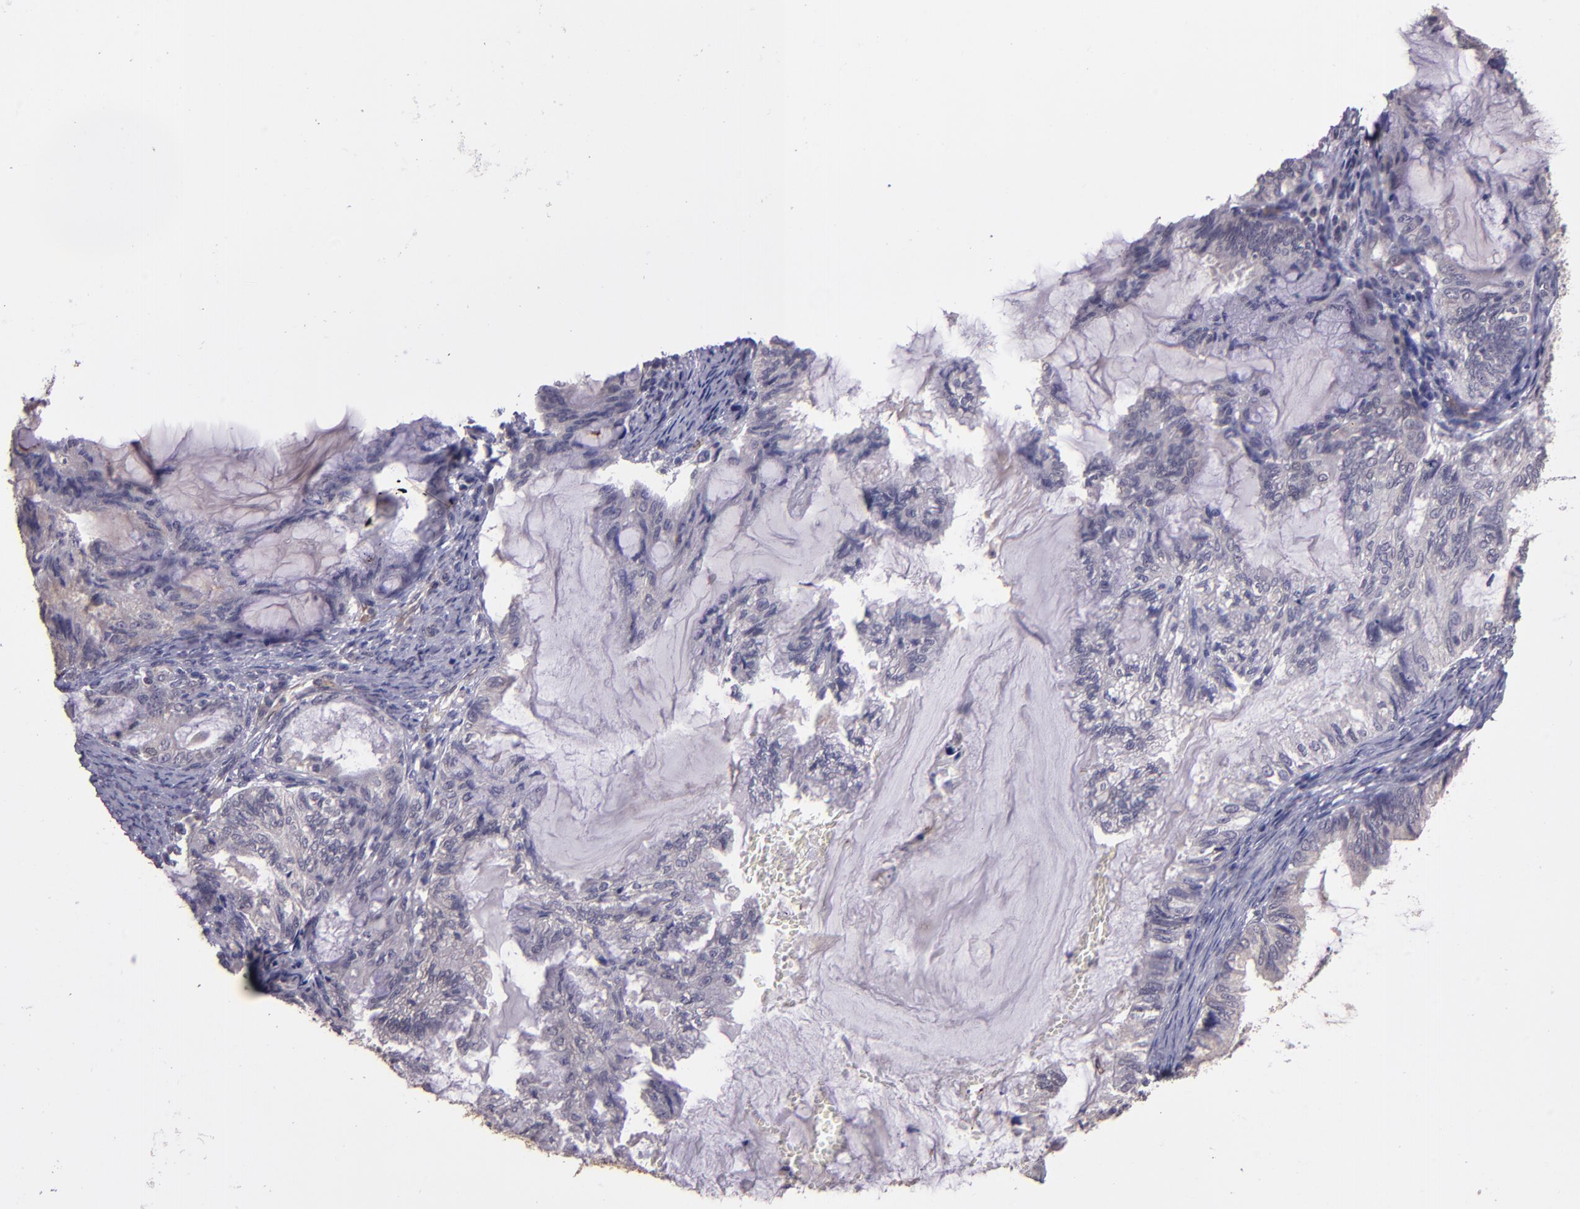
{"staining": {"intensity": "weak", "quantity": "<25%", "location": "cytoplasmic/membranous"}, "tissue": "endometrial cancer", "cell_type": "Tumor cells", "image_type": "cancer", "snomed": [{"axis": "morphology", "description": "Adenocarcinoma, NOS"}, {"axis": "topography", "description": "Endometrium"}], "caption": "A histopathology image of adenocarcinoma (endometrial) stained for a protein exhibits no brown staining in tumor cells.", "gene": "TAF7L", "patient": {"sex": "female", "age": 86}}